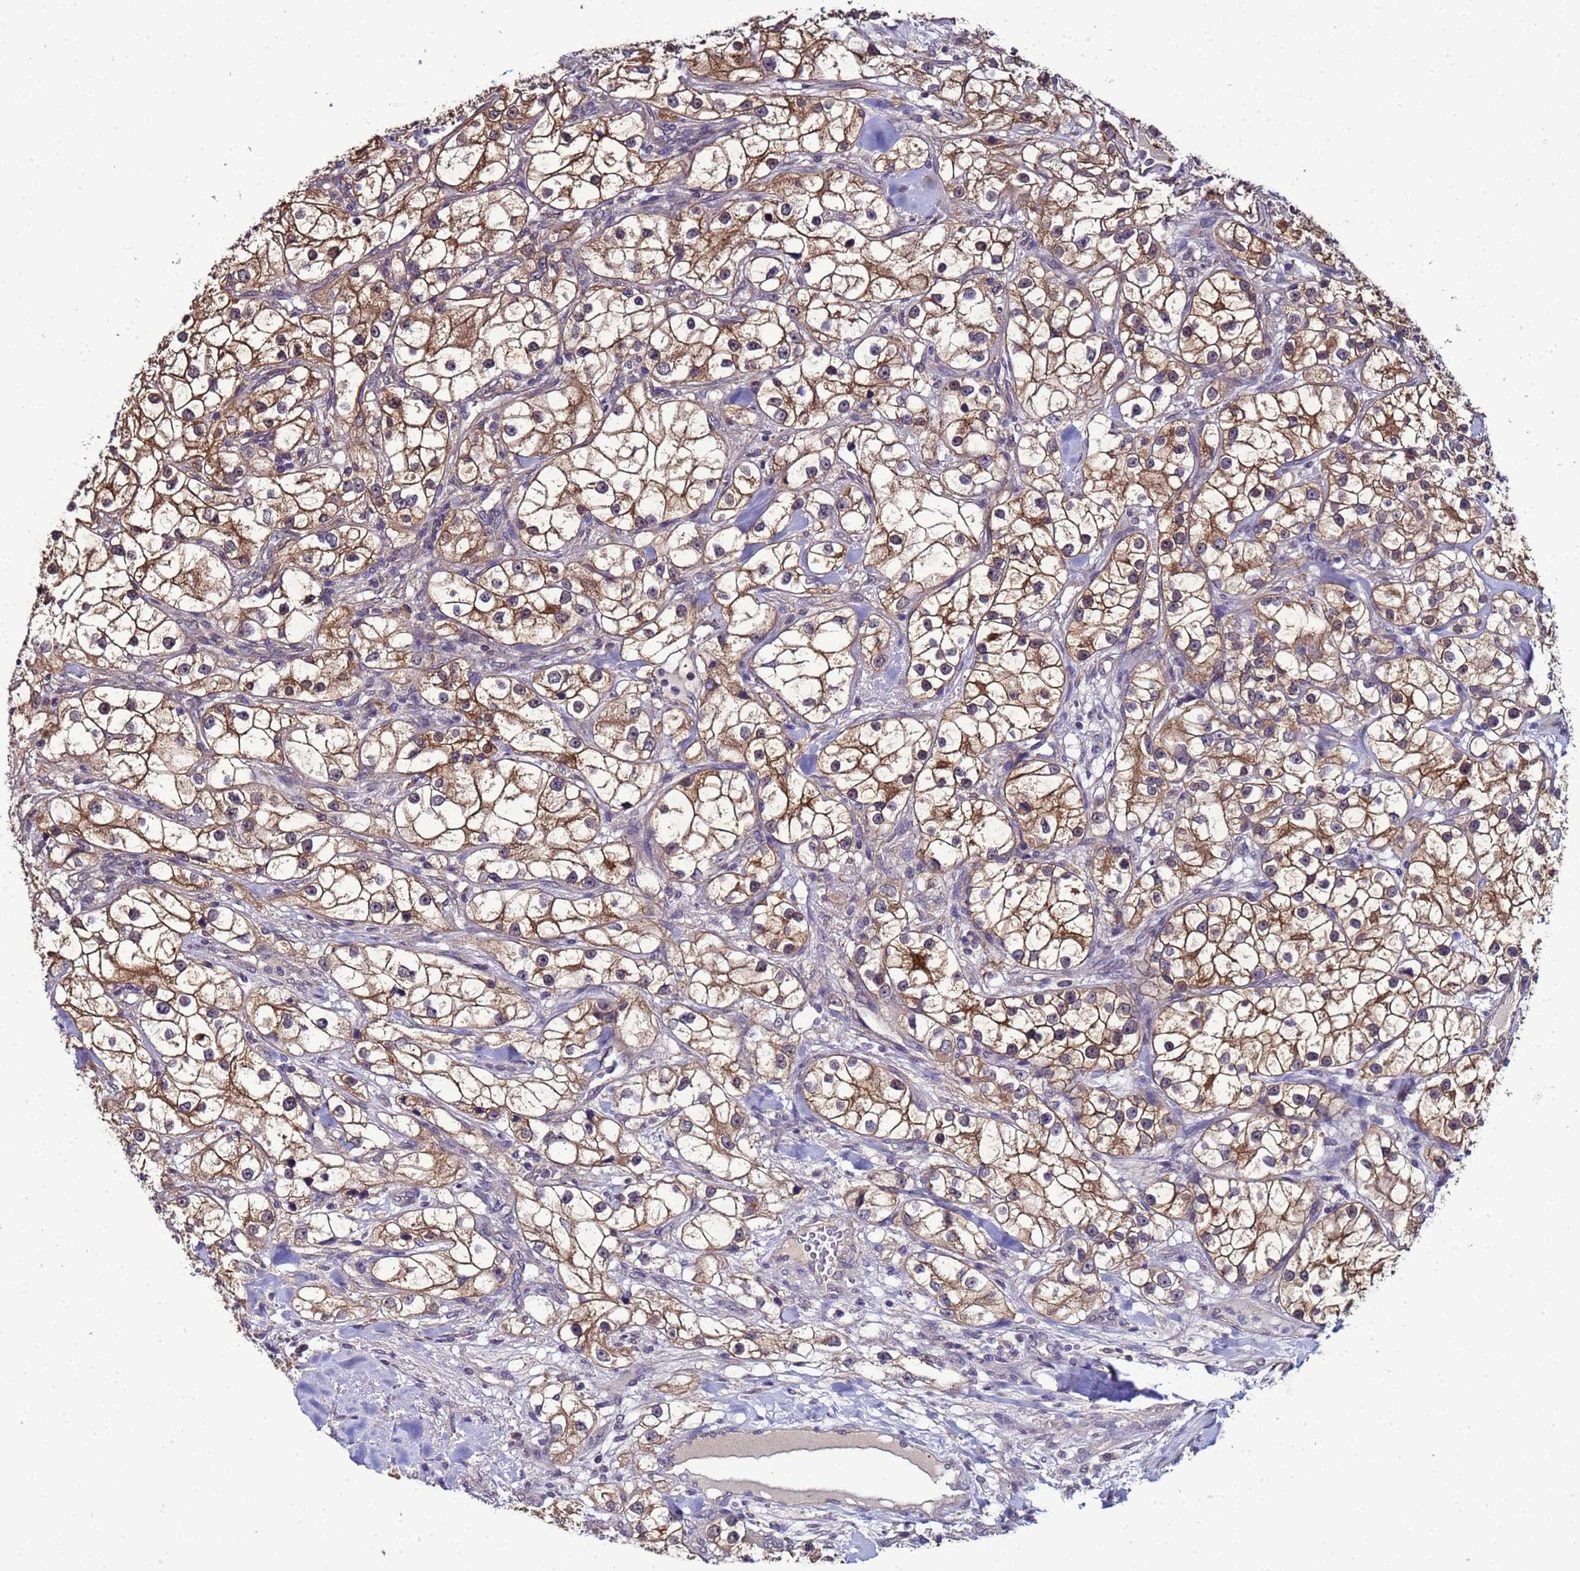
{"staining": {"intensity": "moderate", "quantity": ">75%", "location": "cytoplasmic/membranous"}, "tissue": "renal cancer", "cell_type": "Tumor cells", "image_type": "cancer", "snomed": [{"axis": "morphology", "description": "Adenocarcinoma, NOS"}, {"axis": "topography", "description": "Kidney"}], "caption": "IHC image of neoplastic tissue: renal cancer stained using immunohistochemistry demonstrates medium levels of moderate protein expression localized specifically in the cytoplasmic/membranous of tumor cells, appearing as a cytoplasmic/membranous brown color.", "gene": "NAXE", "patient": {"sex": "male", "age": 77}}